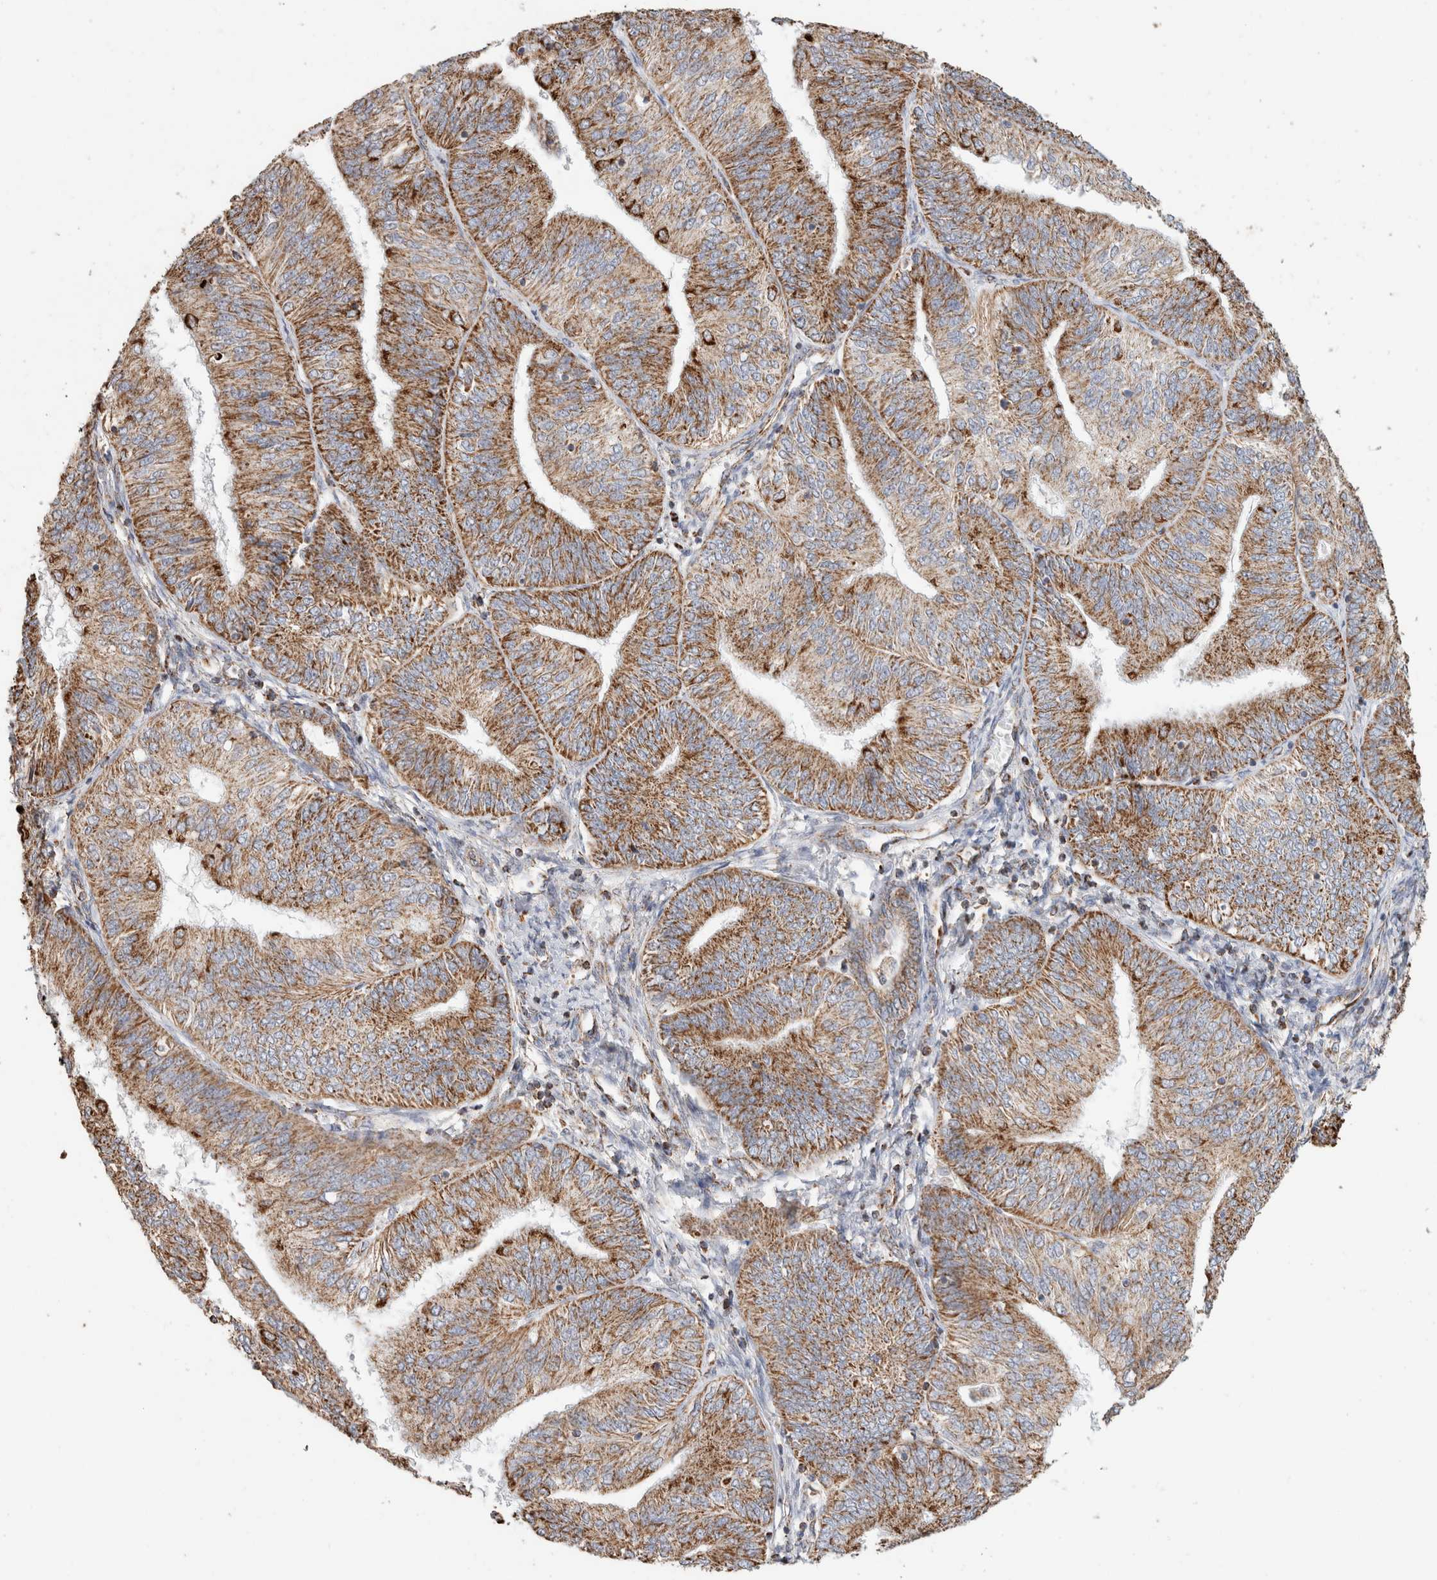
{"staining": {"intensity": "moderate", "quantity": ">75%", "location": "cytoplasmic/membranous"}, "tissue": "endometrial cancer", "cell_type": "Tumor cells", "image_type": "cancer", "snomed": [{"axis": "morphology", "description": "Adenocarcinoma, NOS"}, {"axis": "topography", "description": "Endometrium"}], "caption": "IHC histopathology image of neoplastic tissue: human adenocarcinoma (endometrial) stained using immunohistochemistry displays medium levels of moderate protein expression localized specifically in the cytoplasmic/membranous of tumor cells, appearing as a cytoplasmic/membranous brown color.", "gene": "C1QBP", "patient": {"sex": "female", "age": 58}}